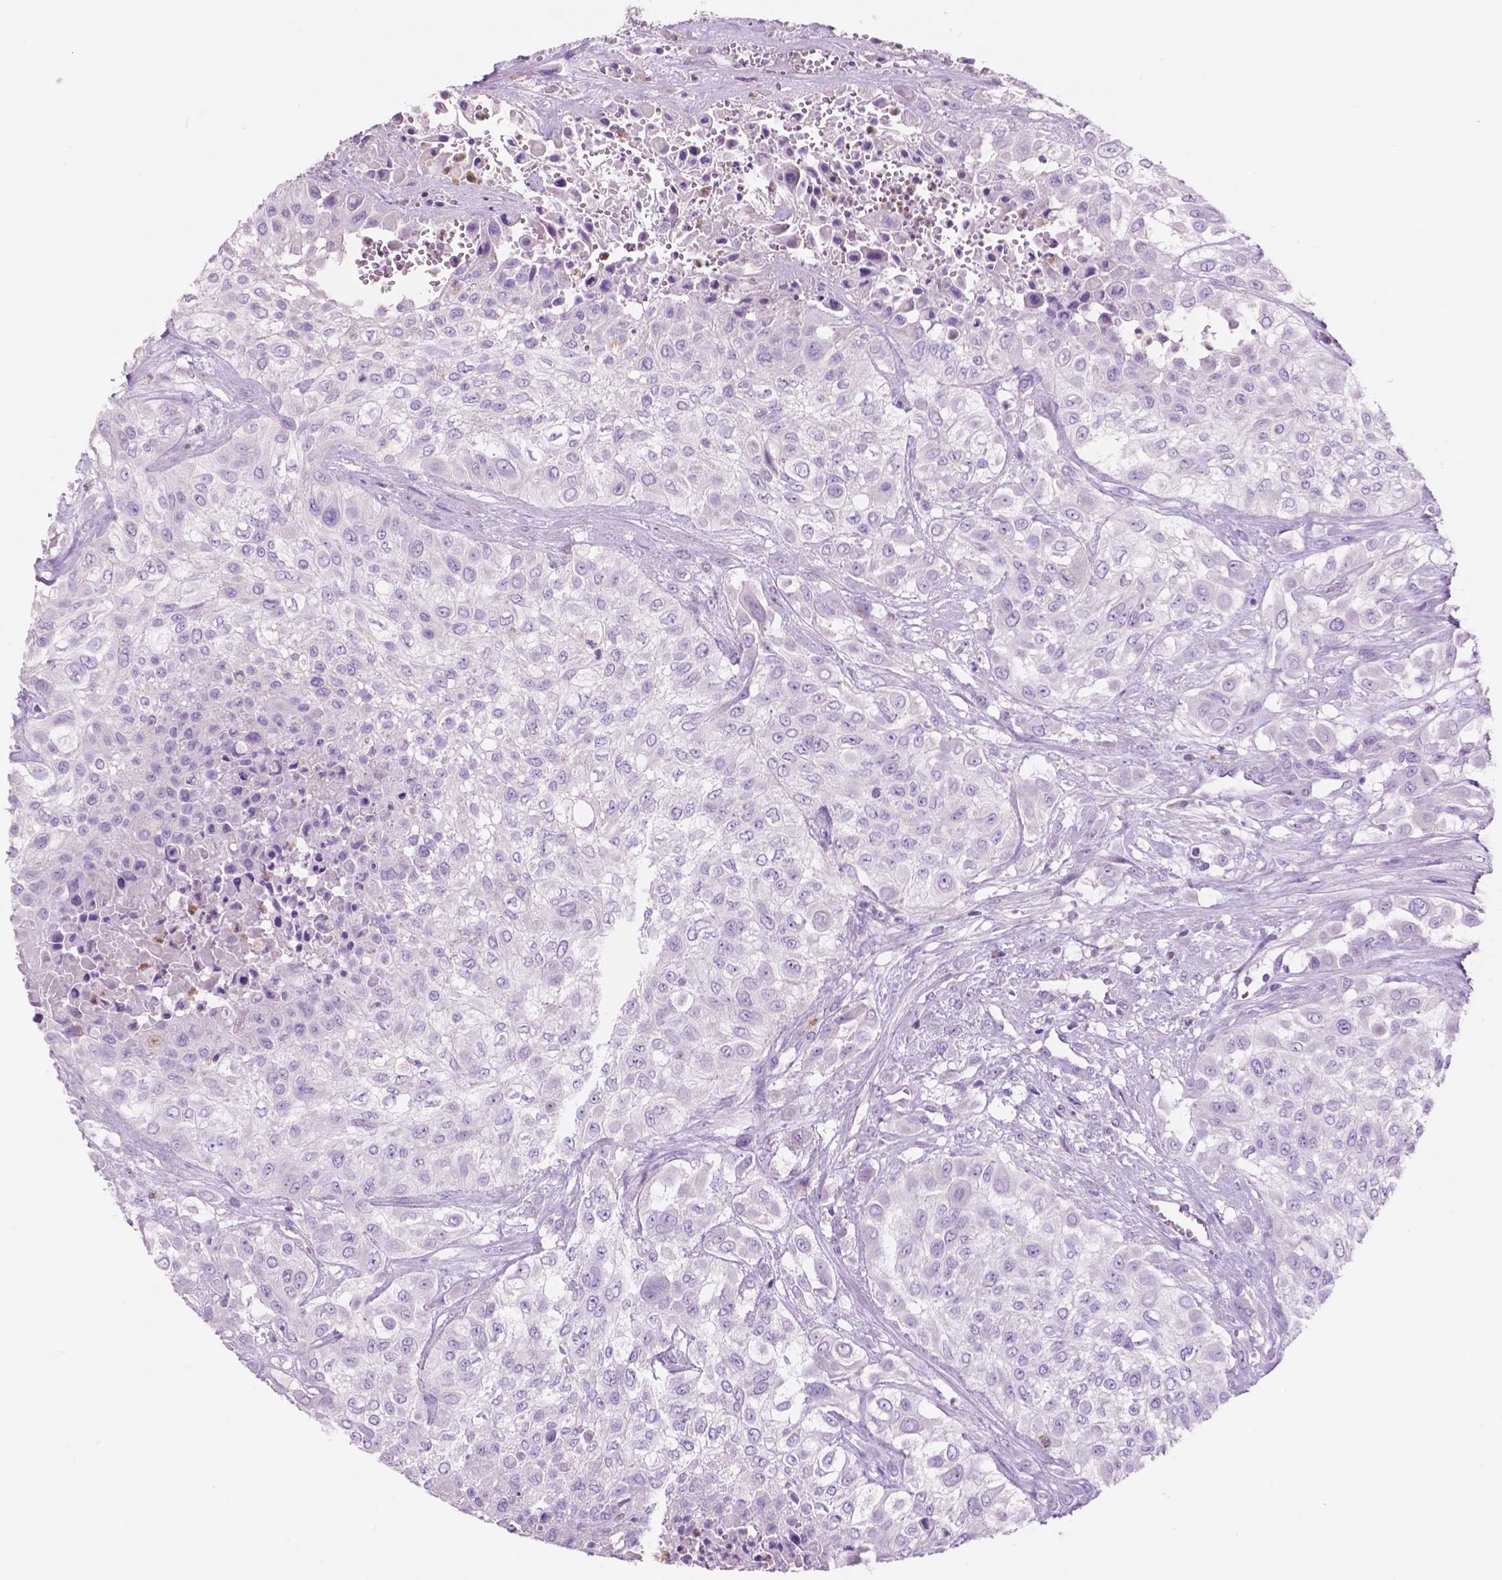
{"staining": {"intensity": "negative", "quantity": "none", "location": "none"}, "tissue": "urothelial cancer", "cell_type": "Tumor cells", "image_type": "cancer", "snomed": [{"axis": "morphology", "description": "Urothelial carcinoma, High grade"}, {"axis": "topography", "description": "Urinary bladder"}], "caption": "This is an IHC micrograph of urothelial cancer. There is no positivity in tumor cells.", "gene": "CUZD1", "patient": {"sex": "male", "age": 57}}